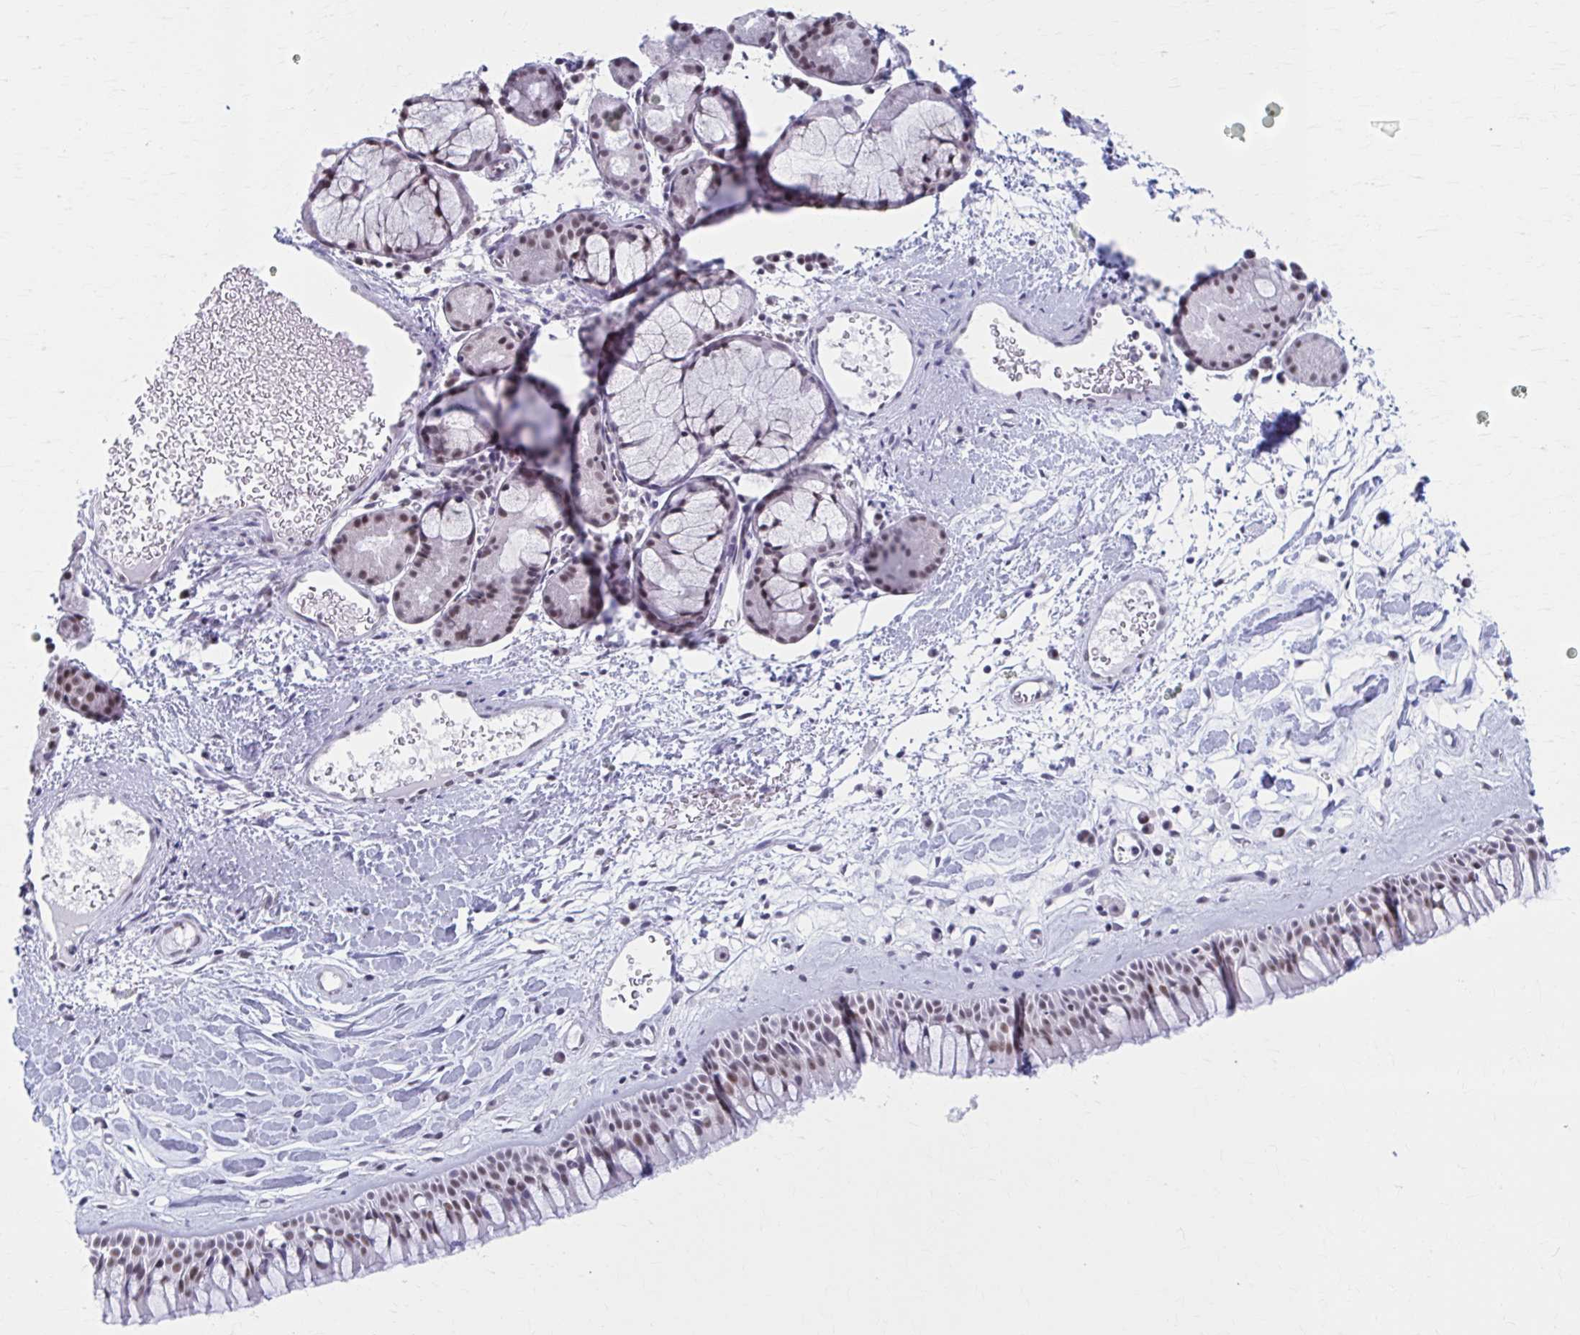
{"staining": {"intensity": "moderate", "quantity": ">75%", "location": "nuclear"}, "tissue": "nasopharynx", "cell_type": "Respiratory epithelial cells", "image_type": "normal", "snomed": [{"axis": "morphology", "description": "Normal tissue, NOS"}, {"axis": "topography", "description": "Nasopharynx"}], "caption": "A brown stain shows moderate nuclear staining of a protein in respiratory epithelial cells of unremarkable human nasopharynx. The staining was performed using DAB (3,3'-diaminobenzidine) to visualize the protein expression in brown, while the nuclei were stained in blue with hematoxylin (Magnification: 20x).", "gene": "CCDC105", "patient": {"sex": "male", "age": 65}}